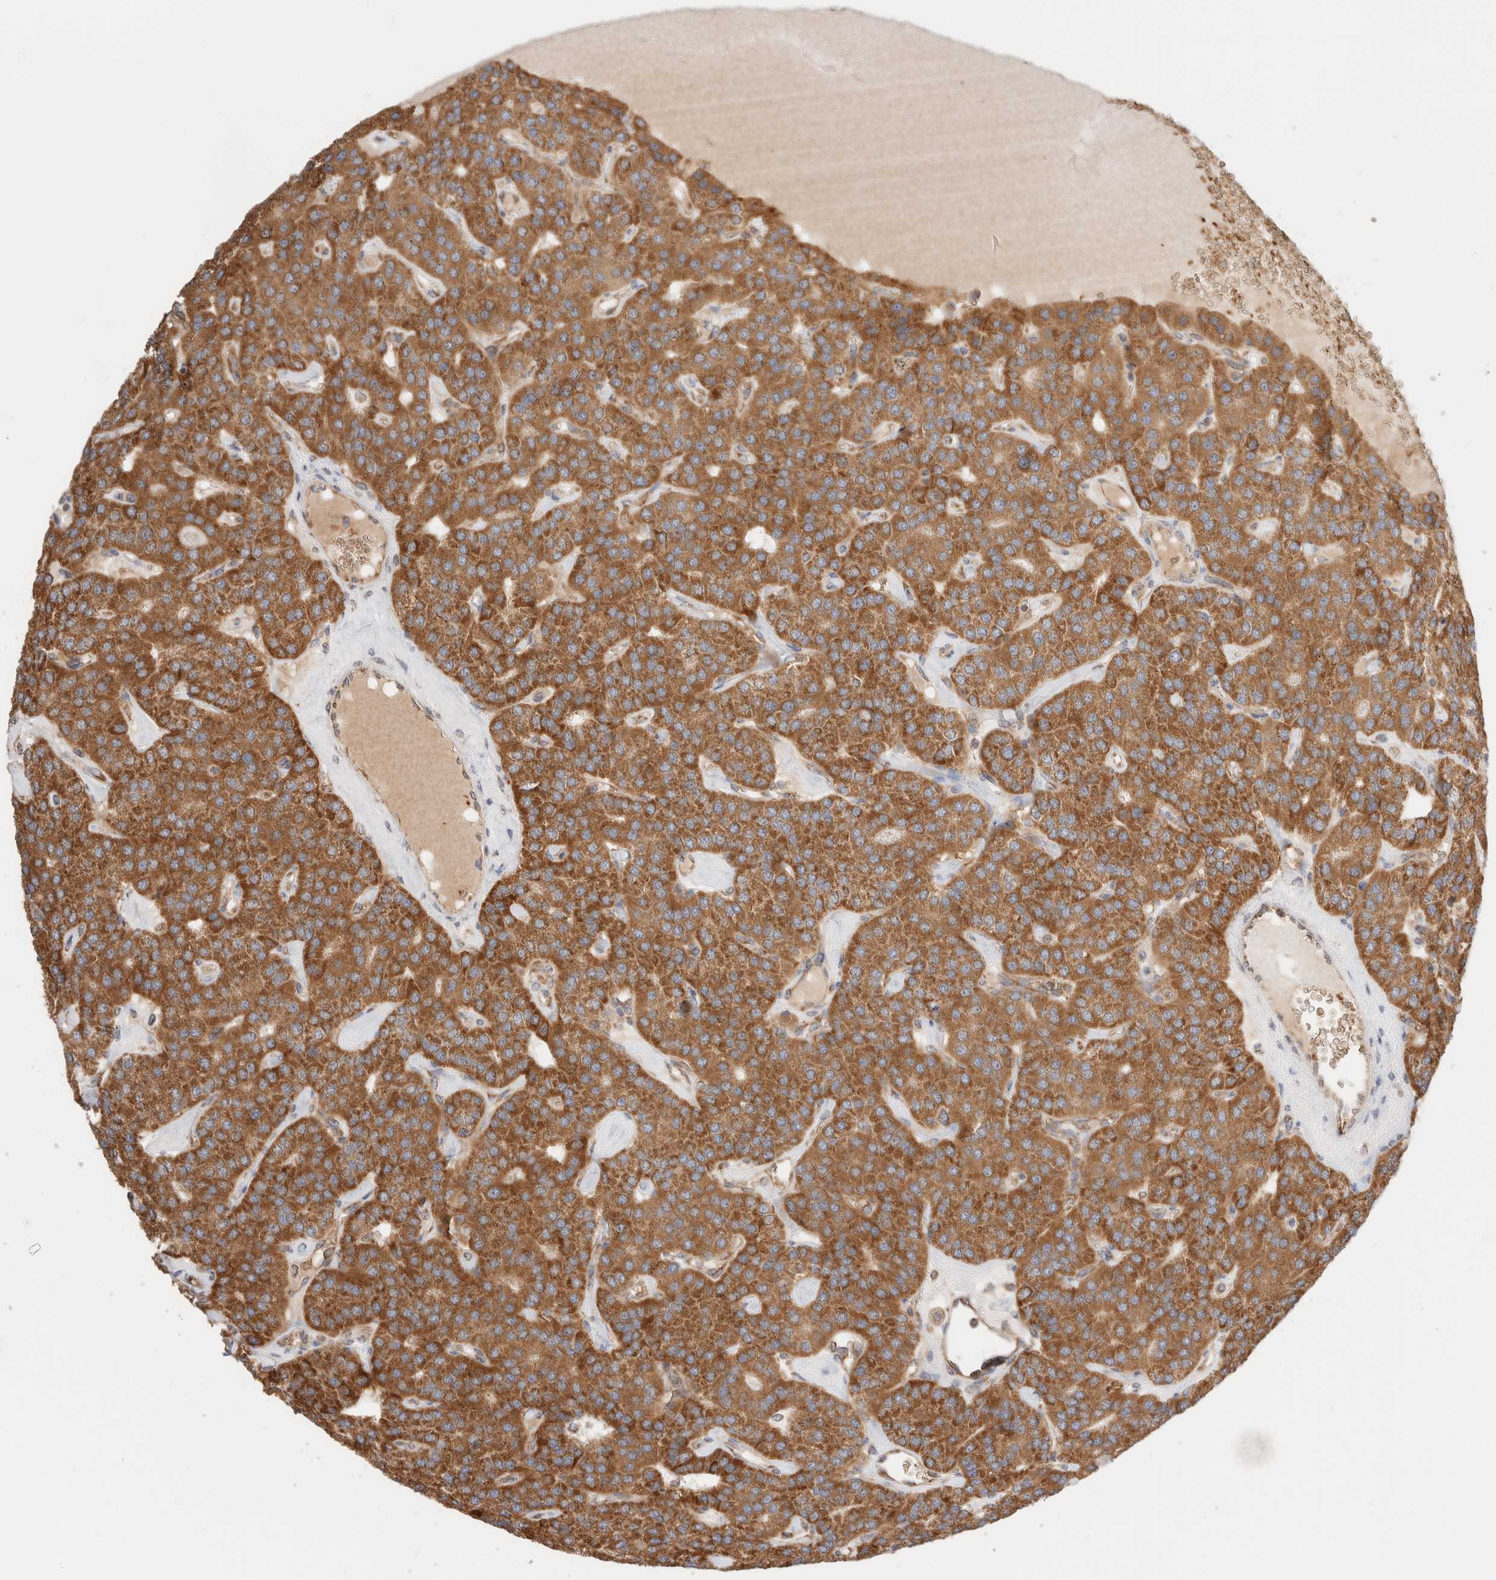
{"staining": {"intensity": "strong", "quantity": ">75%", "location": "cytoplasmic/membranous"}, "tissue": "parathyroid gland", "cell_type": "Glandular cells", "image_type": "normal", "snomed": [{"axis": "morphology", "description": "Normal tissue, NOS"}, {"axis": "morphology", "description": "Adenoma, NOS"}, {"axis": "topography", "description": "Parathyroid gland"}], "caption": "An IHC photomicrograph of normal tissue is shown. Protein staining in brown highlights strong cytoplasmic/membranous positivity in parathyroid gland within glandular cells. The protein is stained brown, and the nuclei are stained in blue (DAB IHC with brightfield microscopy, high magnification).", "gene": "UTS2B", "patient": {"sex": "female", "age": 86}}